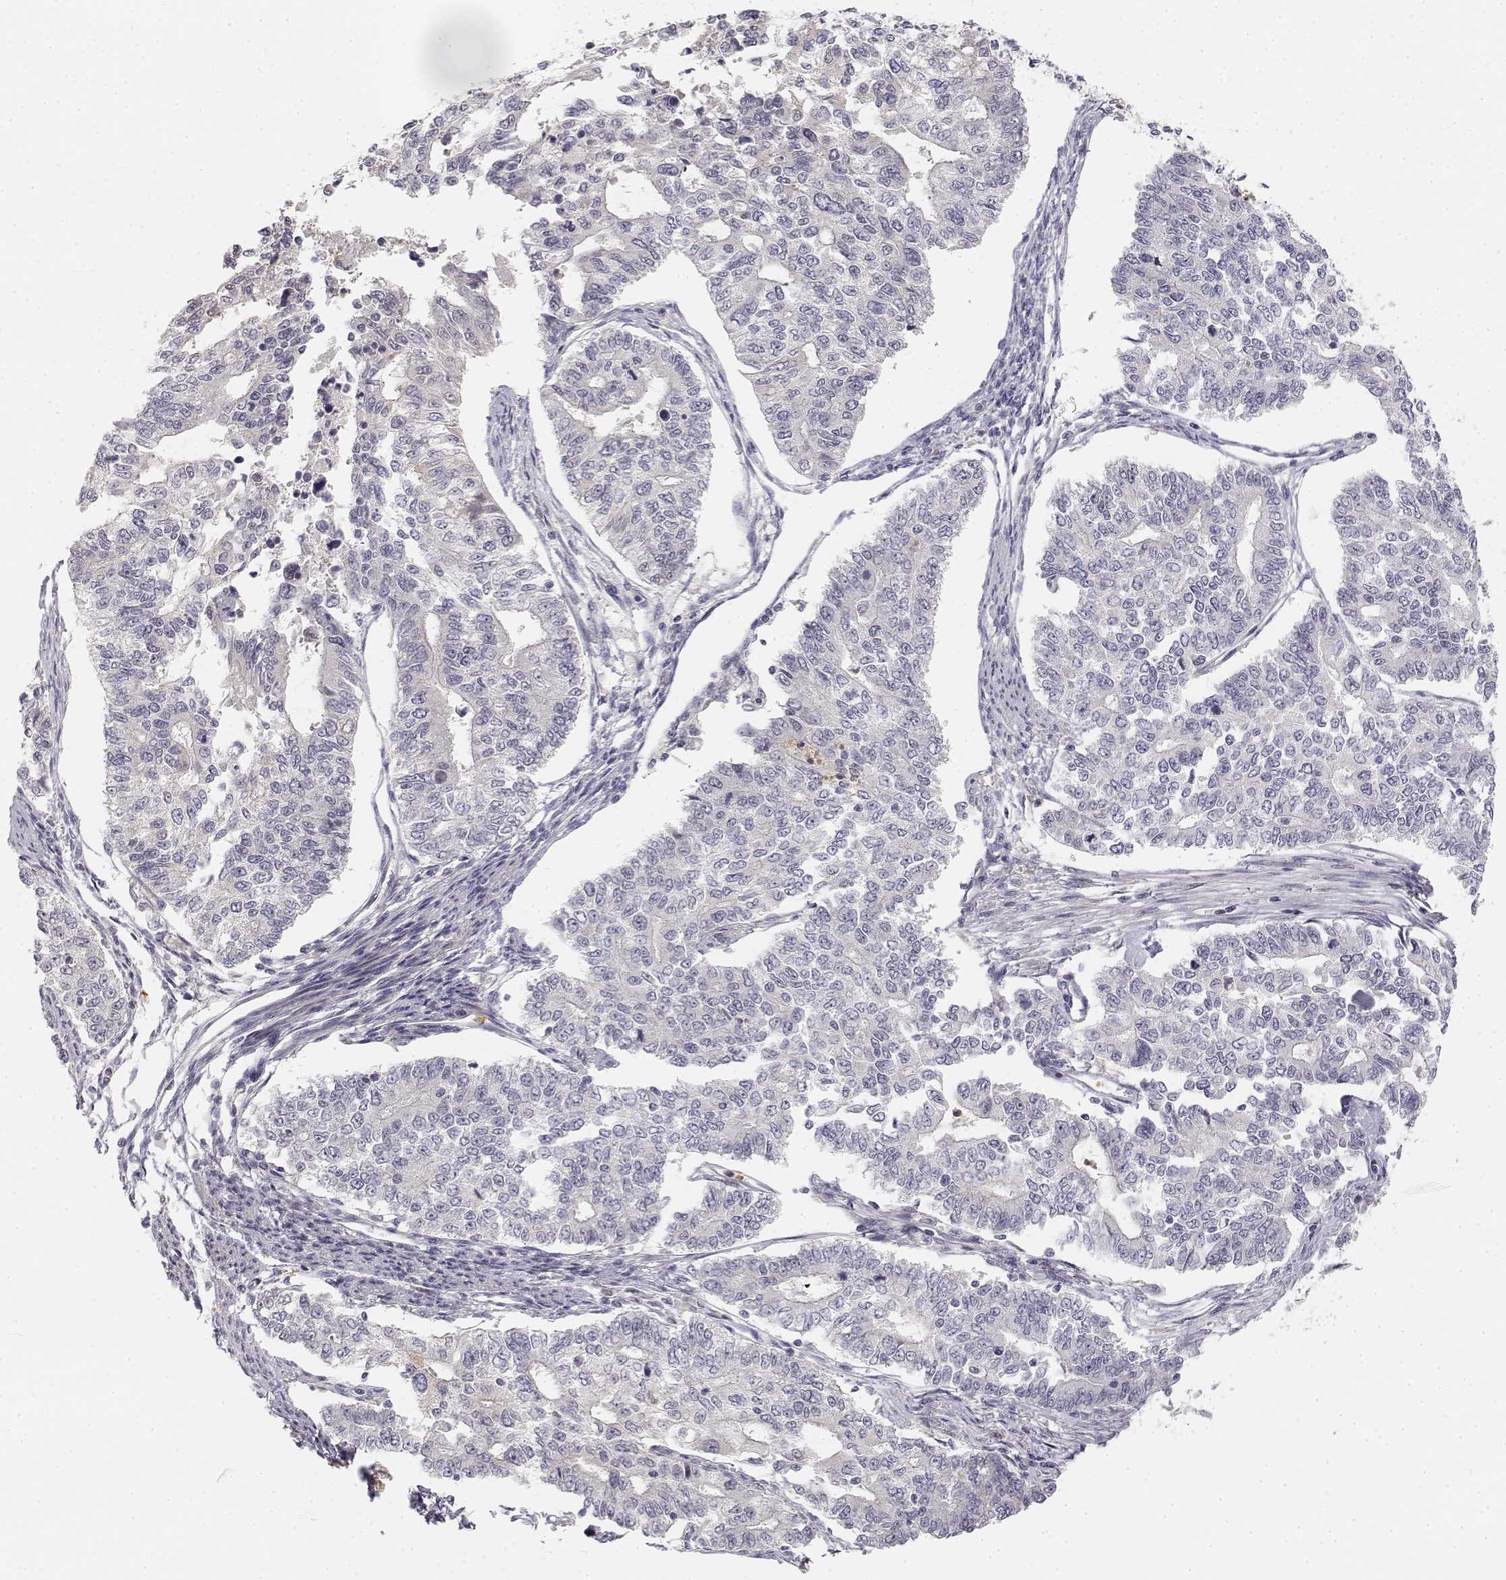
{"staining": {"intensity": "negative", "quantity": "none", "location": "none"}, "tissue": "endometrial cancer", "cell_type": "Tumor cells", "image_type": "cancer", "snomed": [{"axis": "morphology", "description": "Adenocarcinoma, NOS"}, {"axis": "topography", "description": "Uterus"}], "caption": "Tumor cells show no significant expression in endometrial cancer. Nuclei are stained in blue.", "gene": "GLIPR1L2", "patient": {"sex": "female", "age": 59}}